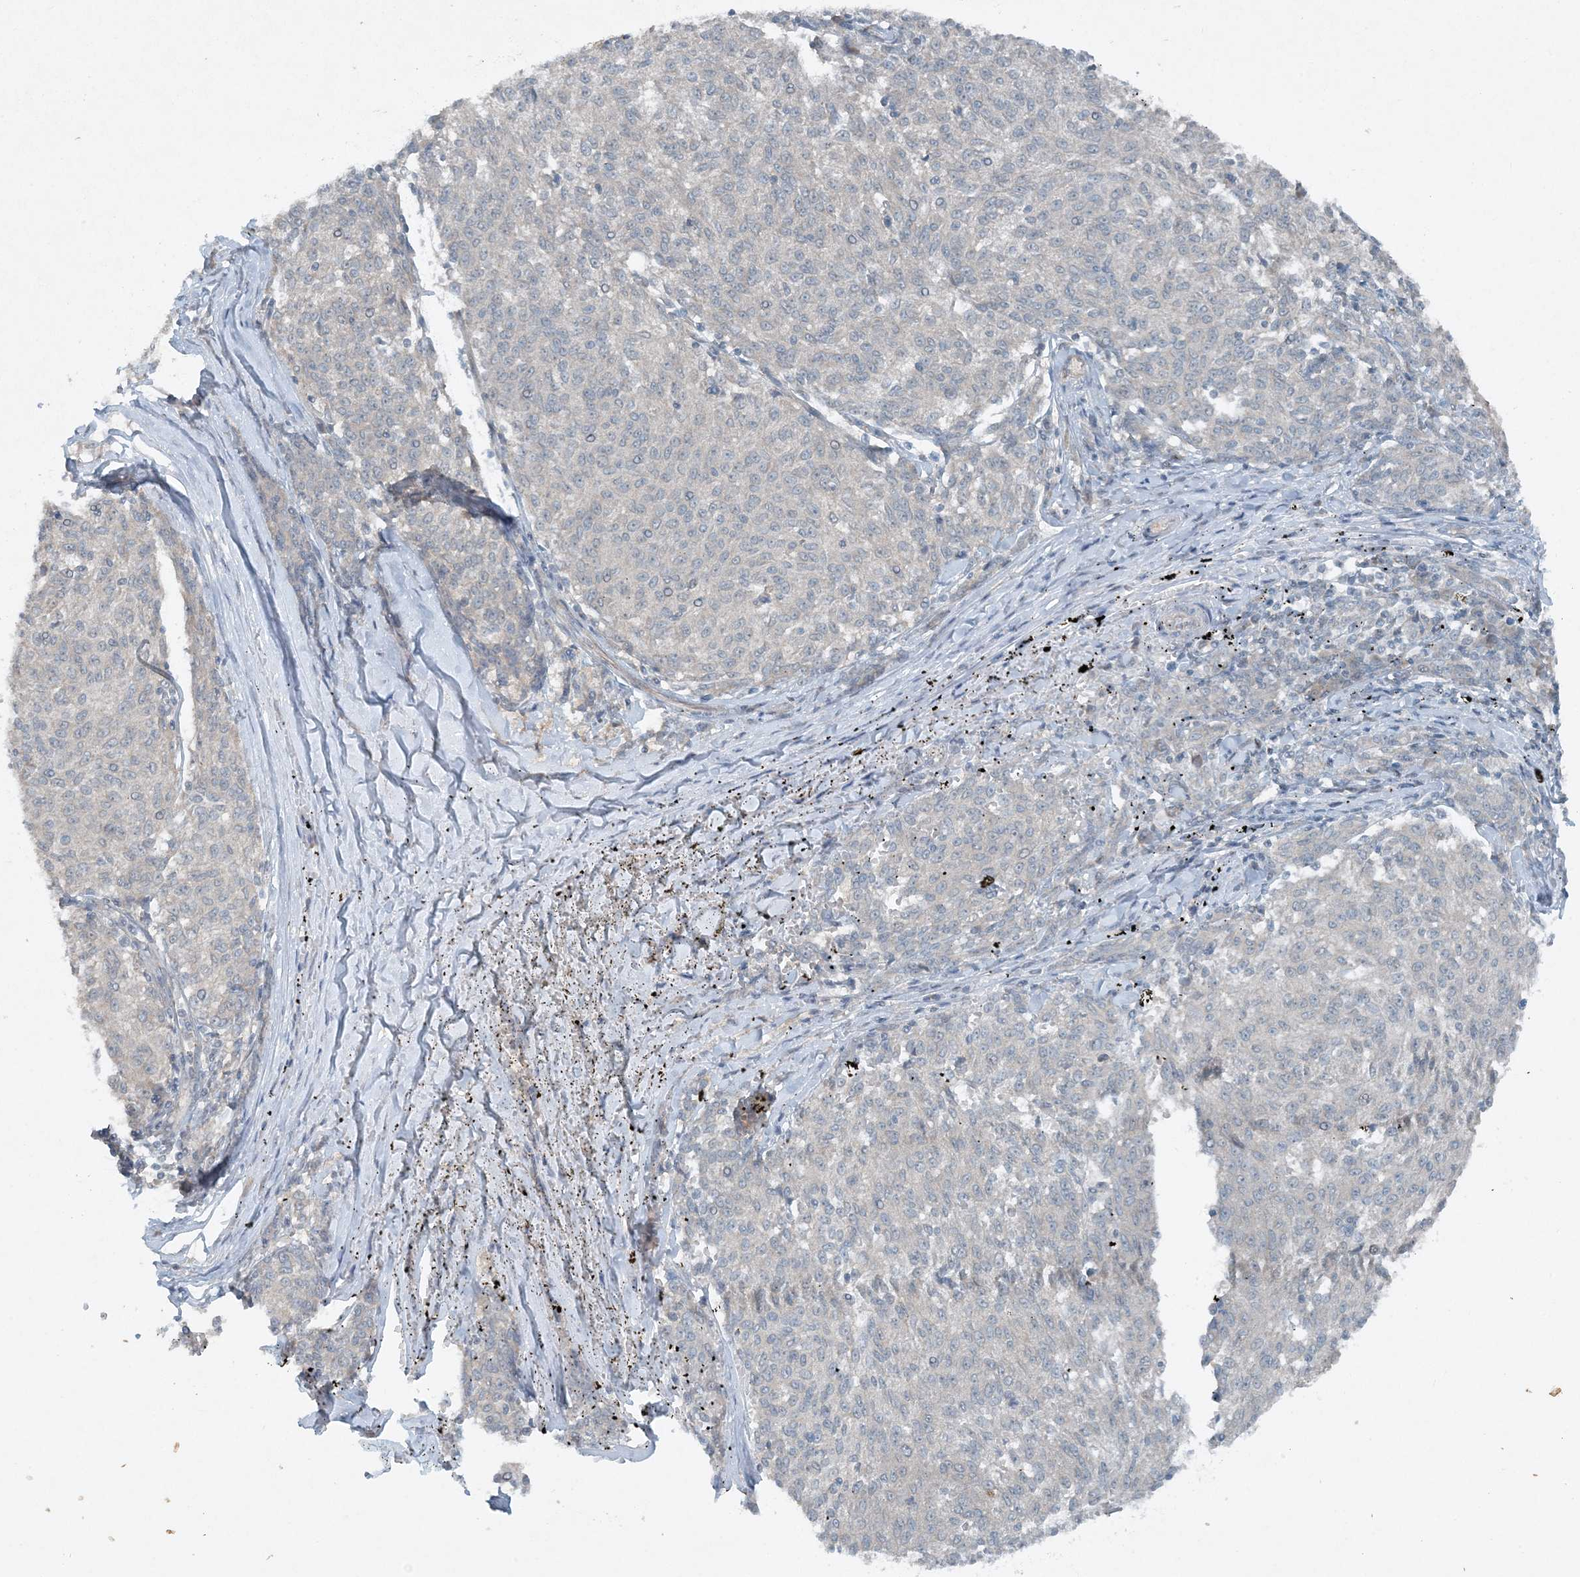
{"staining": {"intensity": "negative", "quantity": "none", "location": "none"}, "tissue": "melanoma", "cell_type": "Tumor cells", "image_type": "cancer", "snomed": [{"axis": "morphology", "description": "Malignant melanoma, NOS"}, {"axis": "topography", "description": "Skin"}], "caption": "Immunohistochemistry (IHC) of human melanoma exhibits no staining in tumor cells.", "gene": "MITD1", "patient": {"sex": "female", "age": 72}}